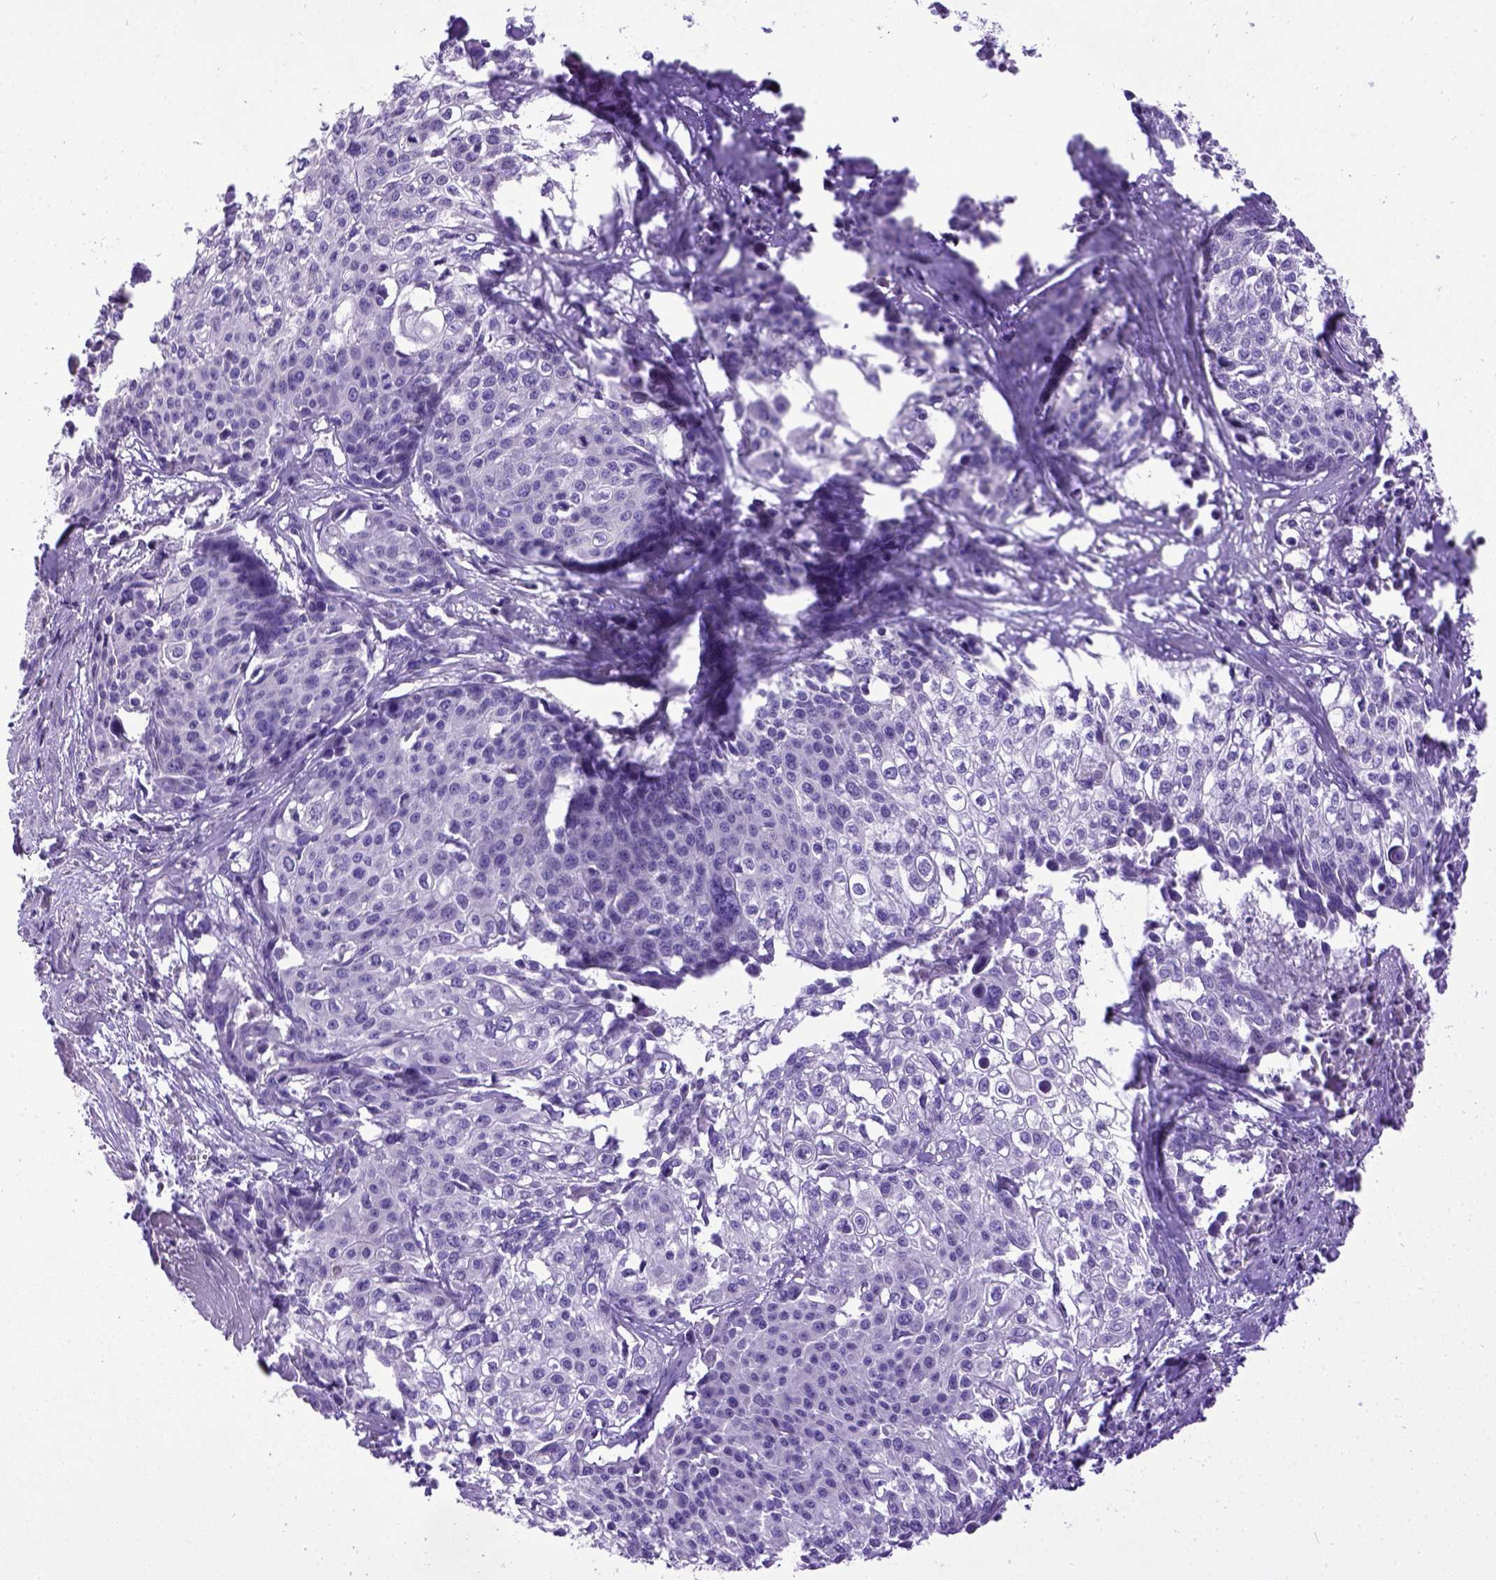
{"staining": {"intensity": "negative", "quantity": "none", "location": "none"}, "tissue": "cervical cancer", "cell_type": "Tumor cells", "image_type": "cancer", "snomed": [{"axis": "morphology", "description": "Squamous cell carcinoma, NOS"}, {"axis": "topography", "description": "Cervix"}], "caption": "IHC image of squamous cell carcinoma (cervical) stained for a protein (brown), which displays no expression in tumor cells.", "gene": "SPEF1", "patient": {"sex": "female", "age": 39}}